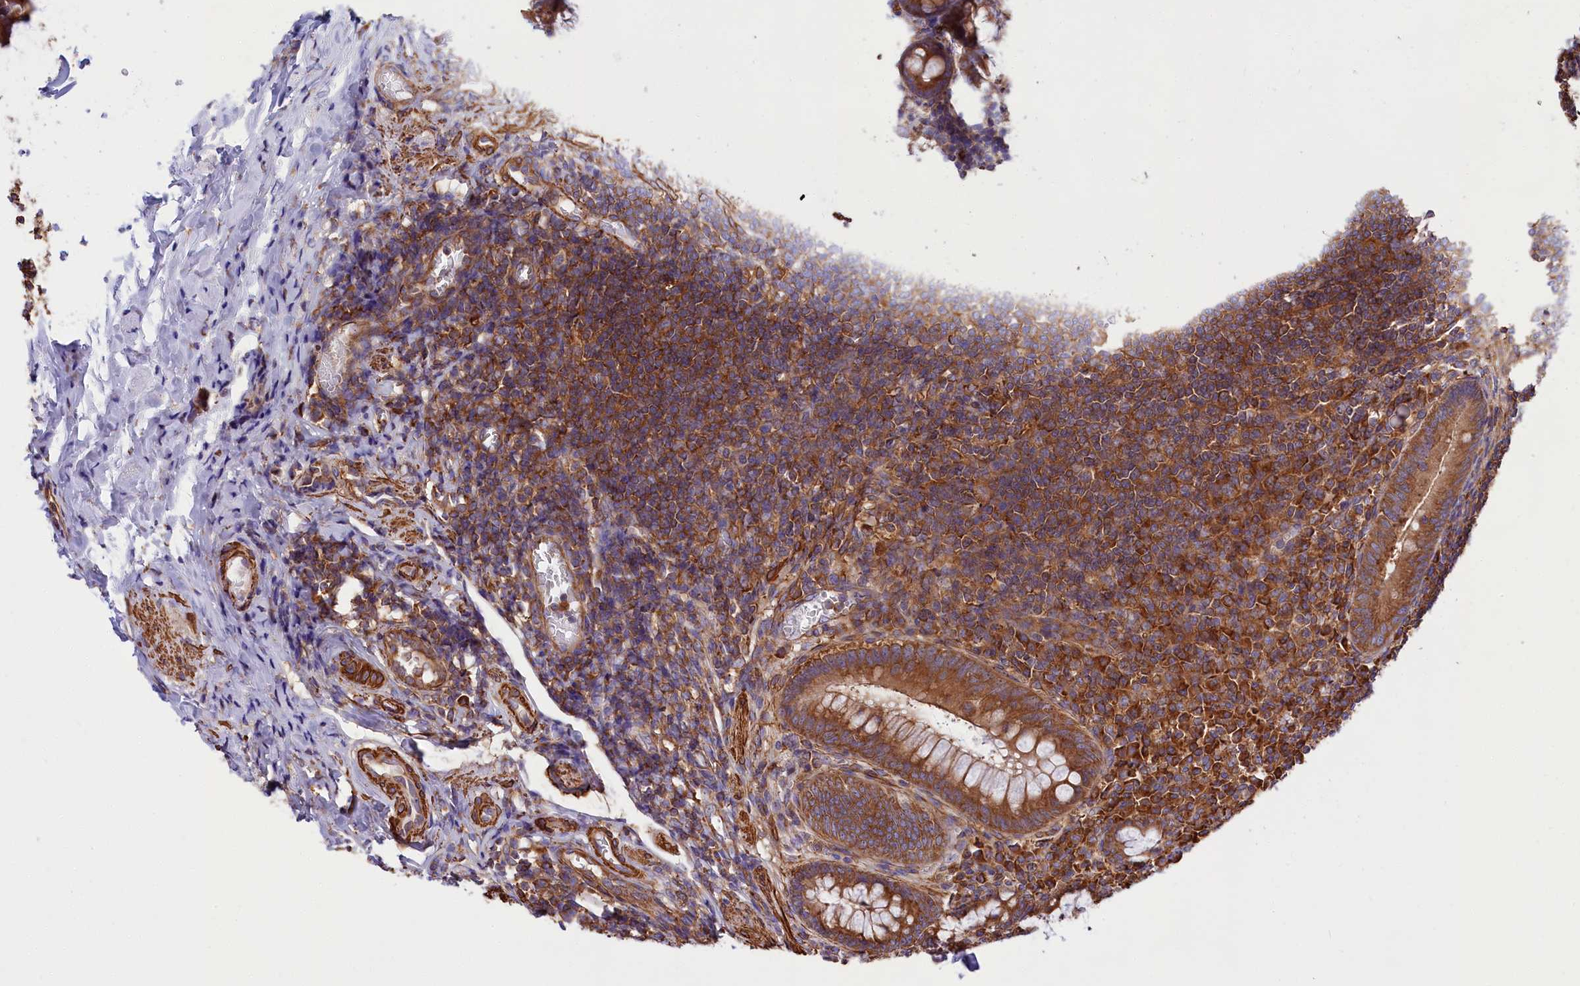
{"staining": {"intensity": "strong", "quantity": ">75%", "location": "cytoplasmic/membranous"}, "tissue": "appendix", "cell_type": "Glandular cells", "image_type": "normal", "snomed": [{"axis": "morphology", "description": "Normal tissue, NOS"}, {"axis": "topography", "description": "Appendix"}], "caption": "Immunohistochemistry of benign human appendix demonstrates high levels of strong cytoplasmic/membranous positivity in about >75% of glandular cells. (brown staining indicates protein expression, while blue staining denotes nuclei).", "gene": "GYS1", "patient": {"sex": "female", "age": 33}}